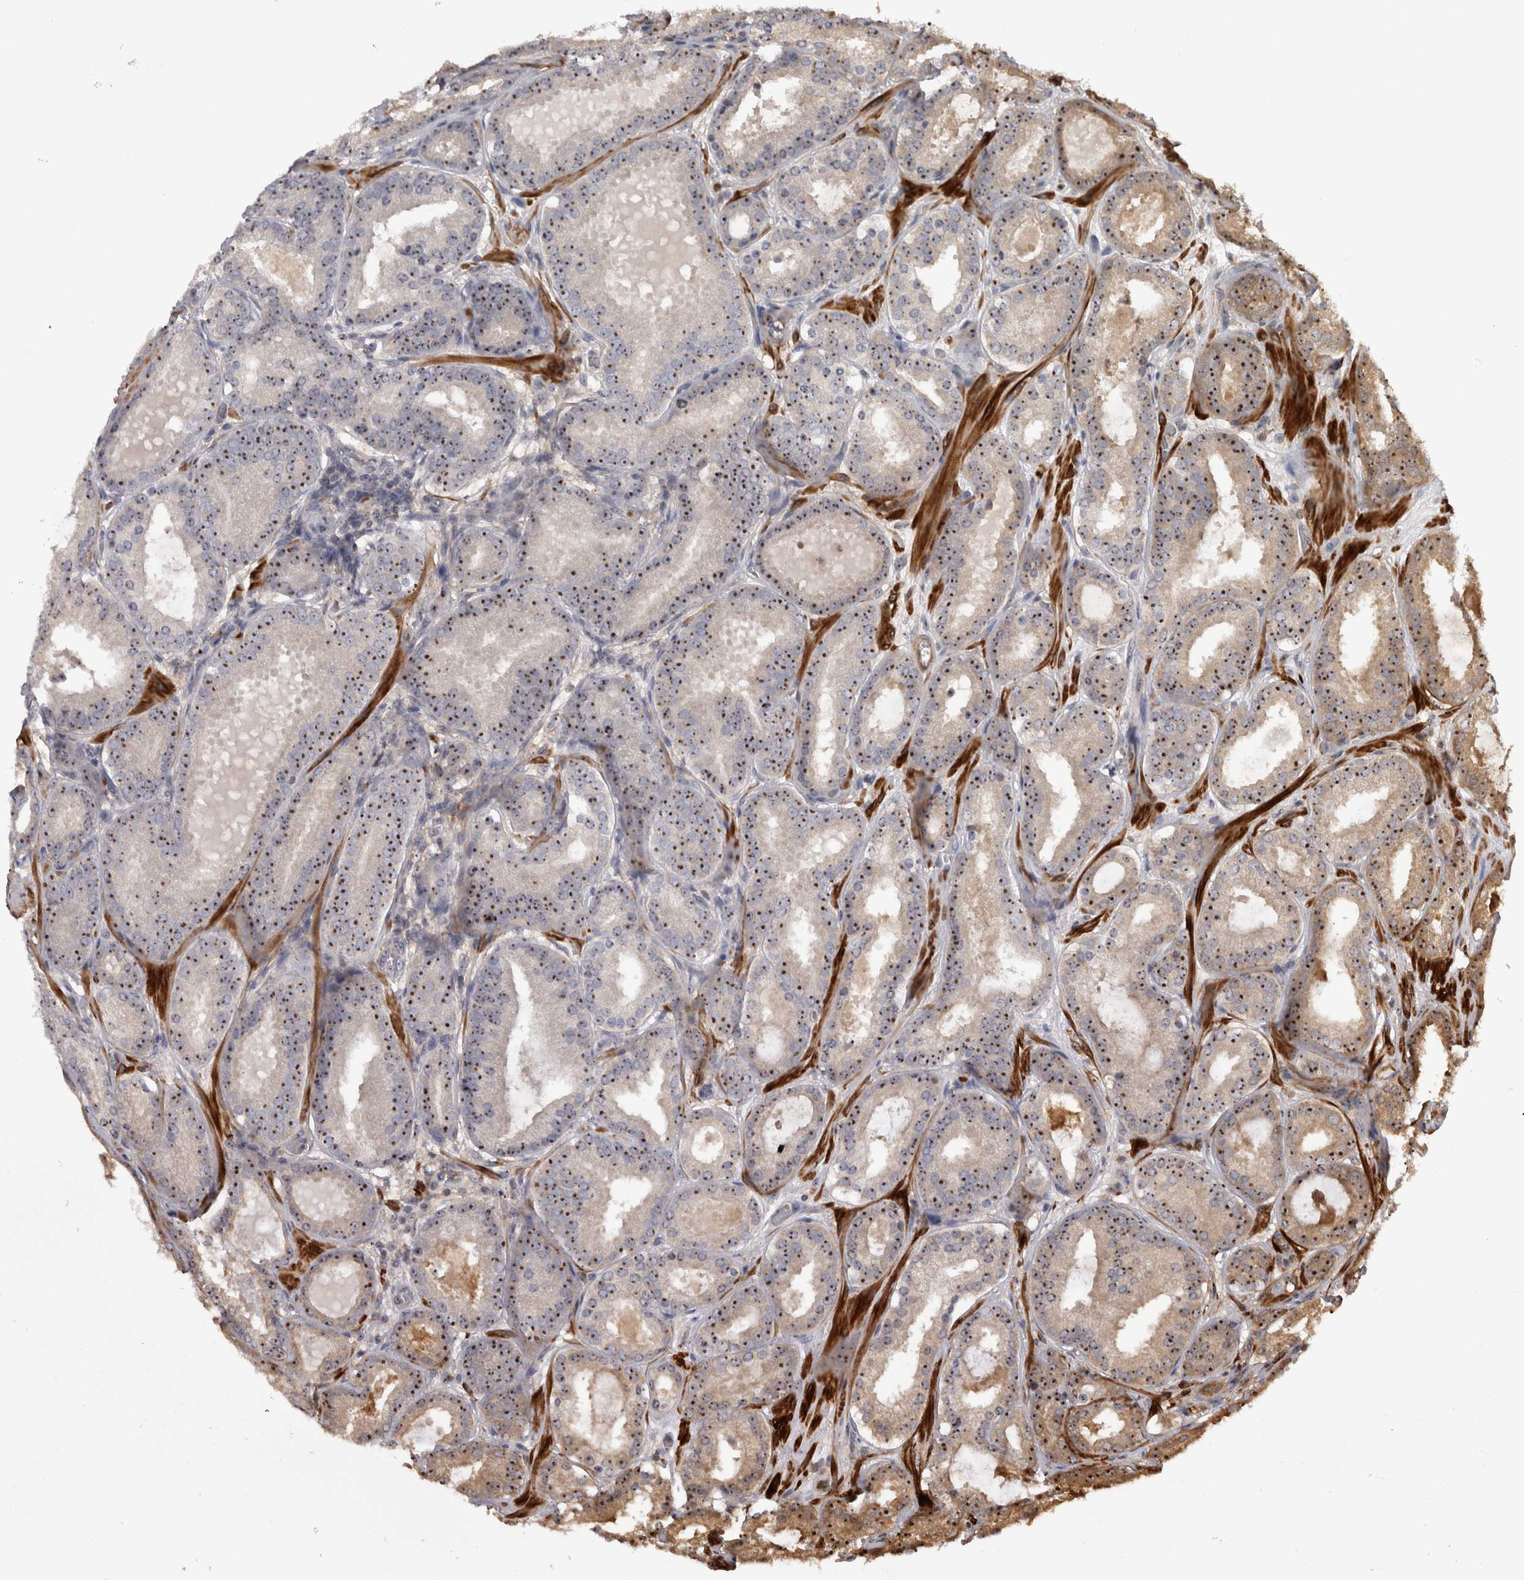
{"staining": {"intensity": "strong", "quantity": ">75%", "location": "cytoplasmic/membranous,nuclear"}, "tissue": "prostate cancer", "cell_type": "Tumor cells", "image_type": "cancer", "snomed": [{"axis": "morphology", "description": "Adenocarcinoma, Low grade"}, {"axis": "topography", "description": "Prostate"}], "caption": "Low-grade adenocarcinoma (prostate) stained with a protein marker reveals strong staining in tumor cells.", "gene": "TDRD7", "patient": {"sex": "male", "age": 69}}